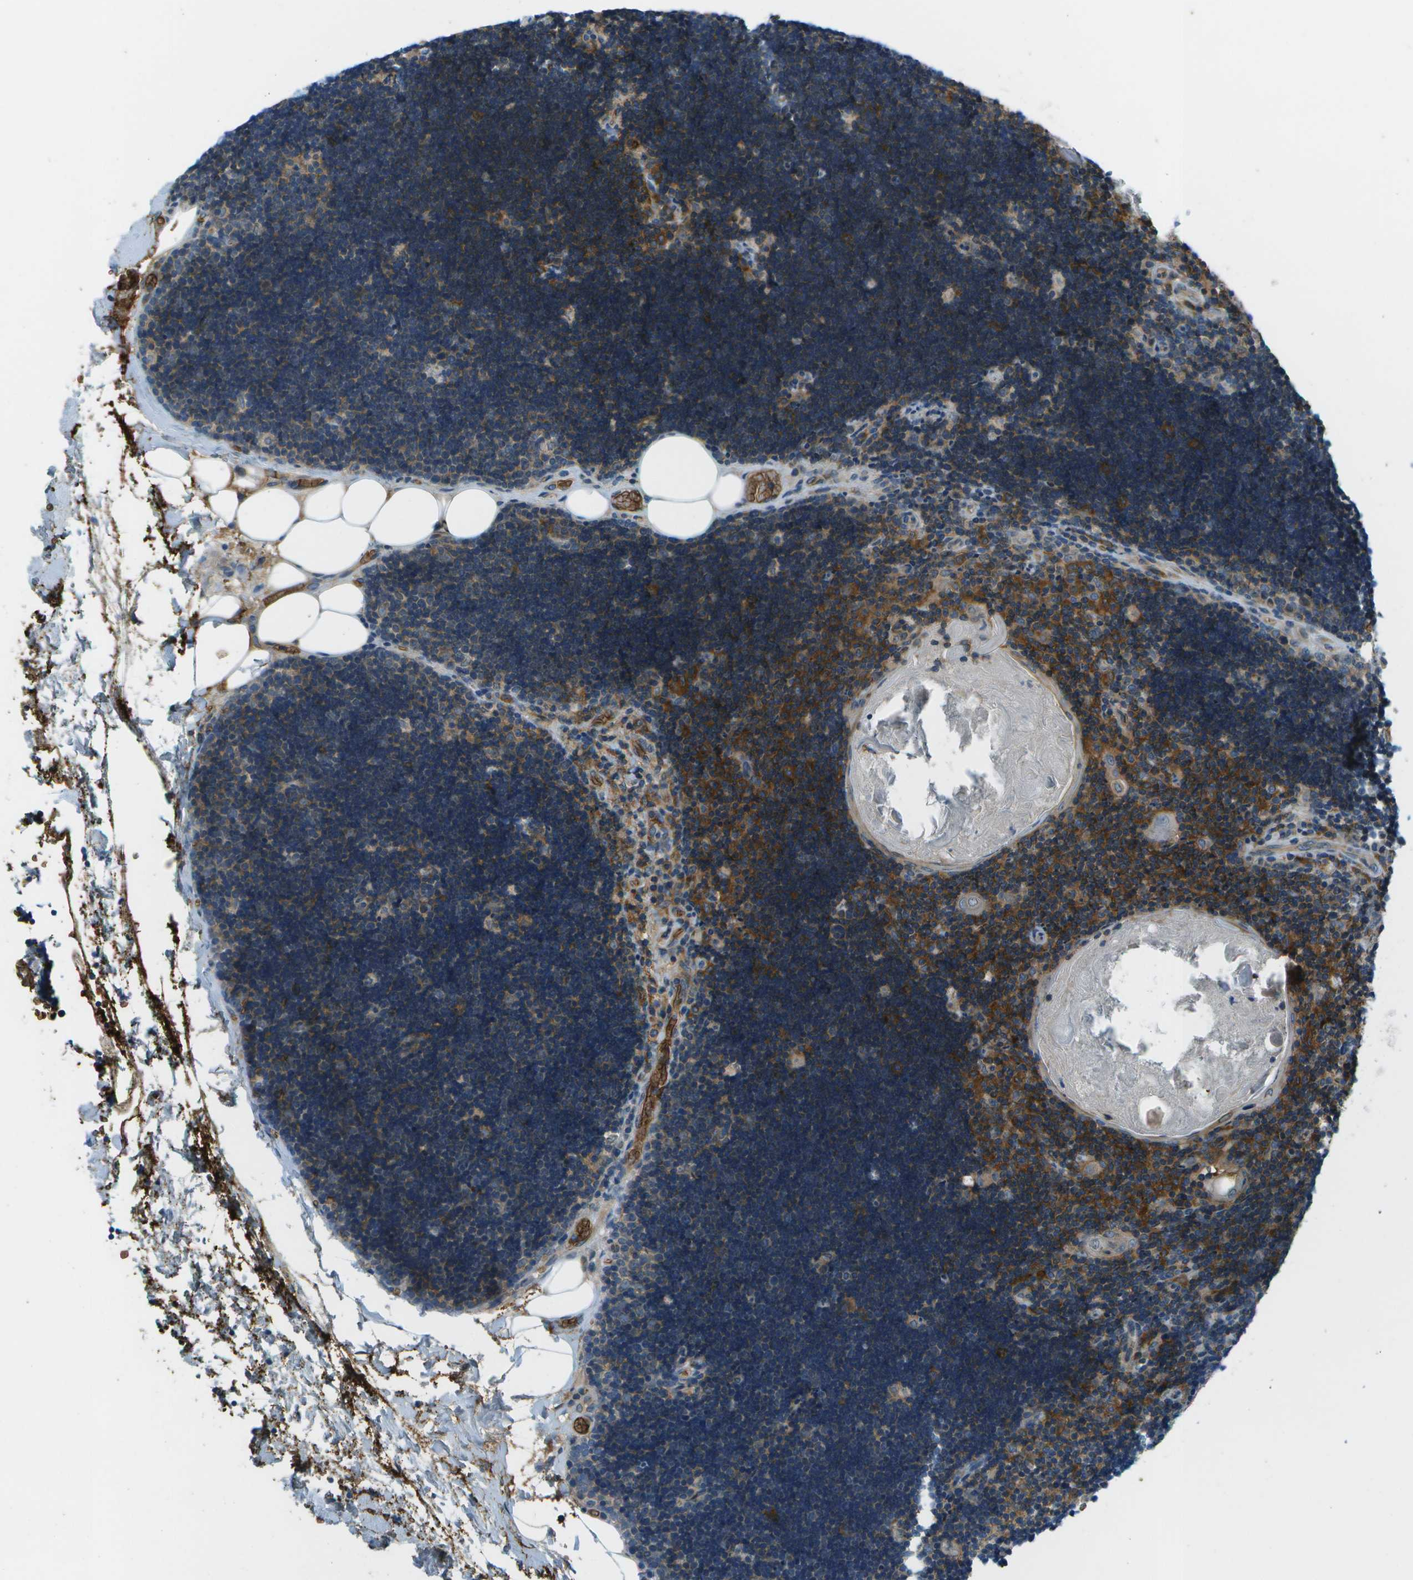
{"staining": {"intensity": "moderate", "quantity": "25%-75%", "location": "cytoplasmic/membranous"}, "tissue": "lymph node", "cell_type": "Germinal center cells", "image_type": "normal", "snomed": [{"axis": "morphology", "description": "Normal tissue, NOS"}, {"axis": "topography", "description": "Lymph node"}], "caption": "Immunohistochemical staining of unremarkable lymph node displays medium levels of moderate cytoplasmic/membranous expression in approximately 25%-75% of germinal center cells.", "gene": "CTIF", "patient": {"sex": "male", "age": 33}}